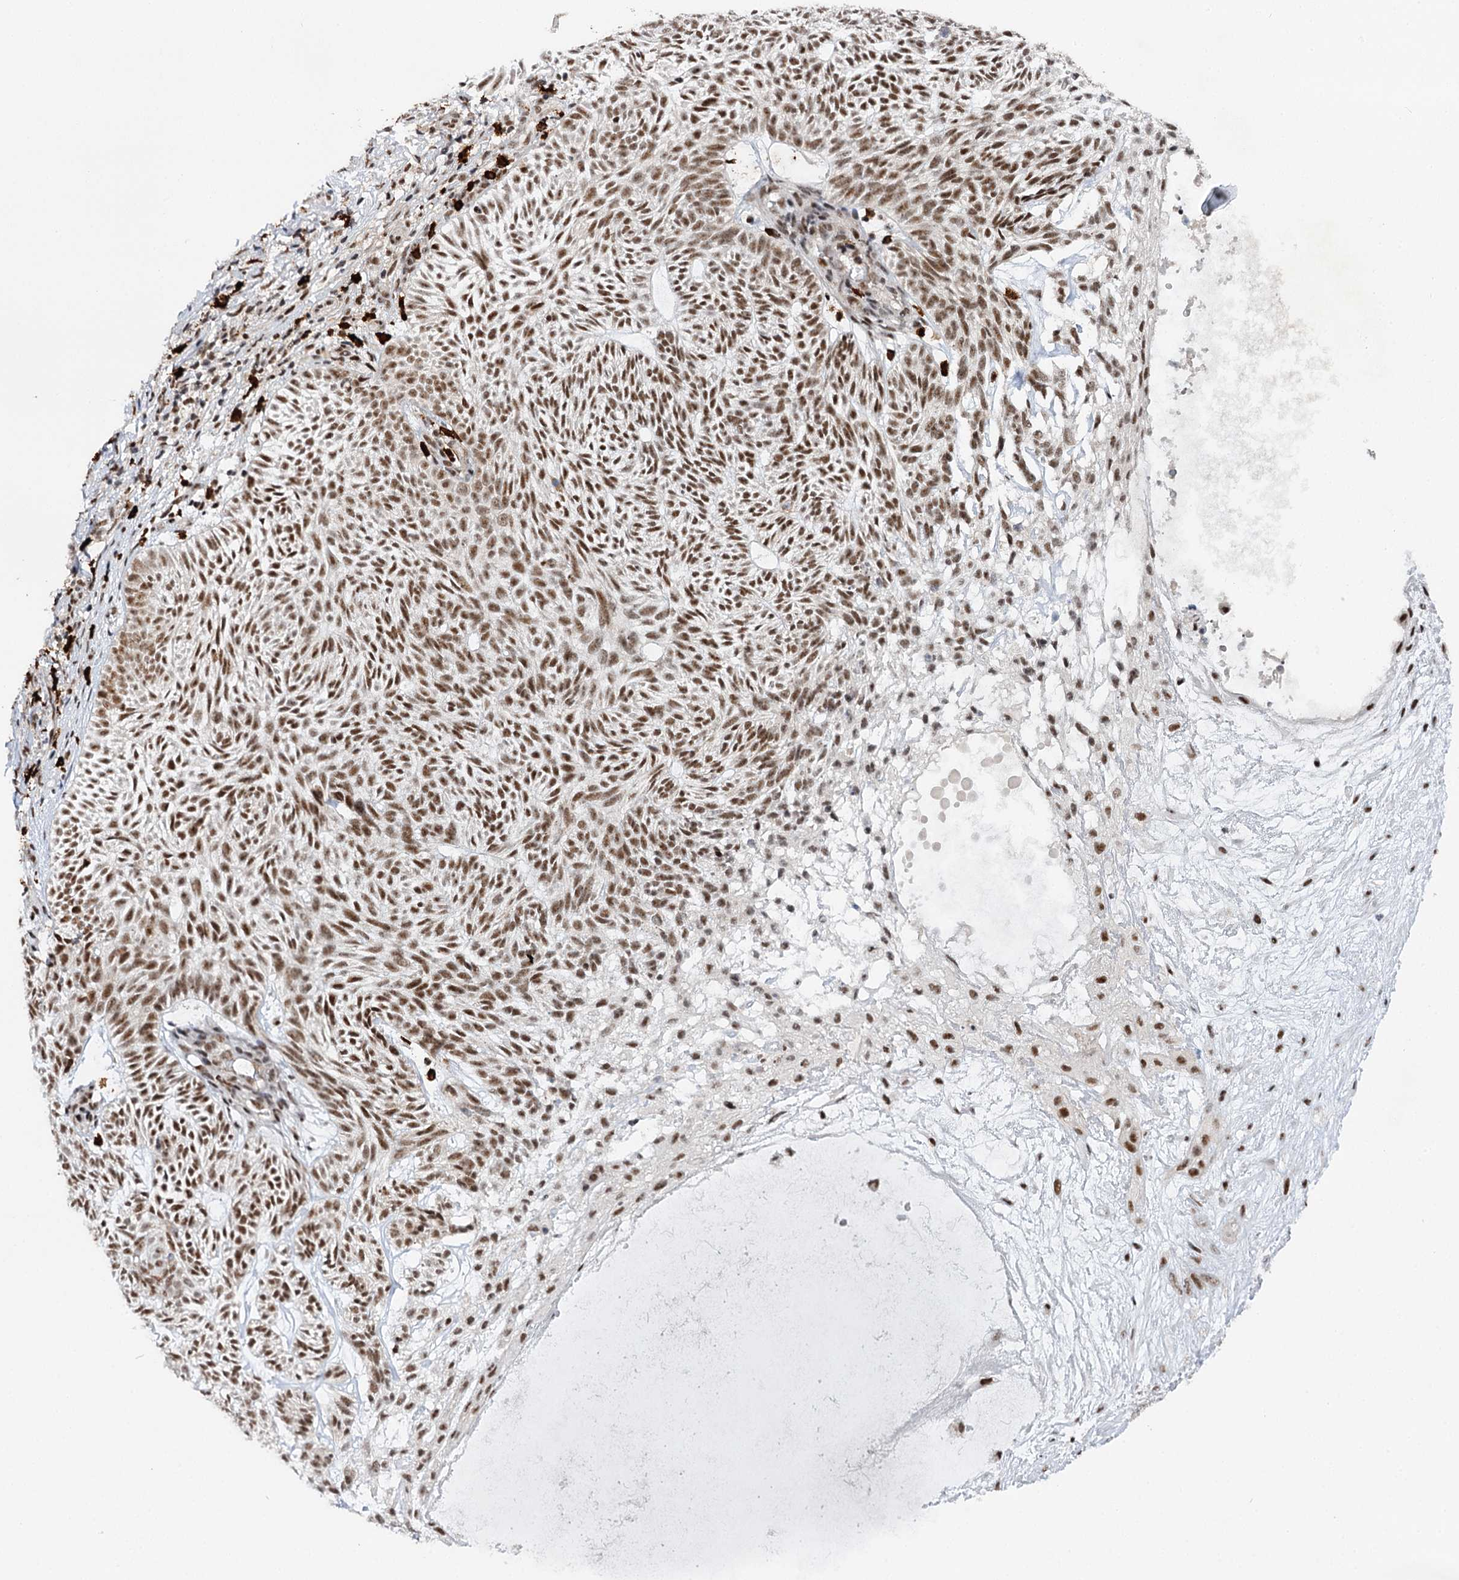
{"staining": {"intensity": "moderate", "quantity": ">75%", "location": "nuclear"}, "tissue": "skin cancer", "cell_type": "Tumor cells", "image_type": "cancer", "snomed": [{"axis": "morphology", "description": "Basal cell carcinoma"}, {"axis": "topography", "description": "Skin"}], "caption": "Protein analysis of skin cancer (basal cell carcinoma) tissue shows moderate nuclear staining in about >75% of tumor cells.", "gene": "BUD13", "patient": {"sex": "male", "age": 75}}